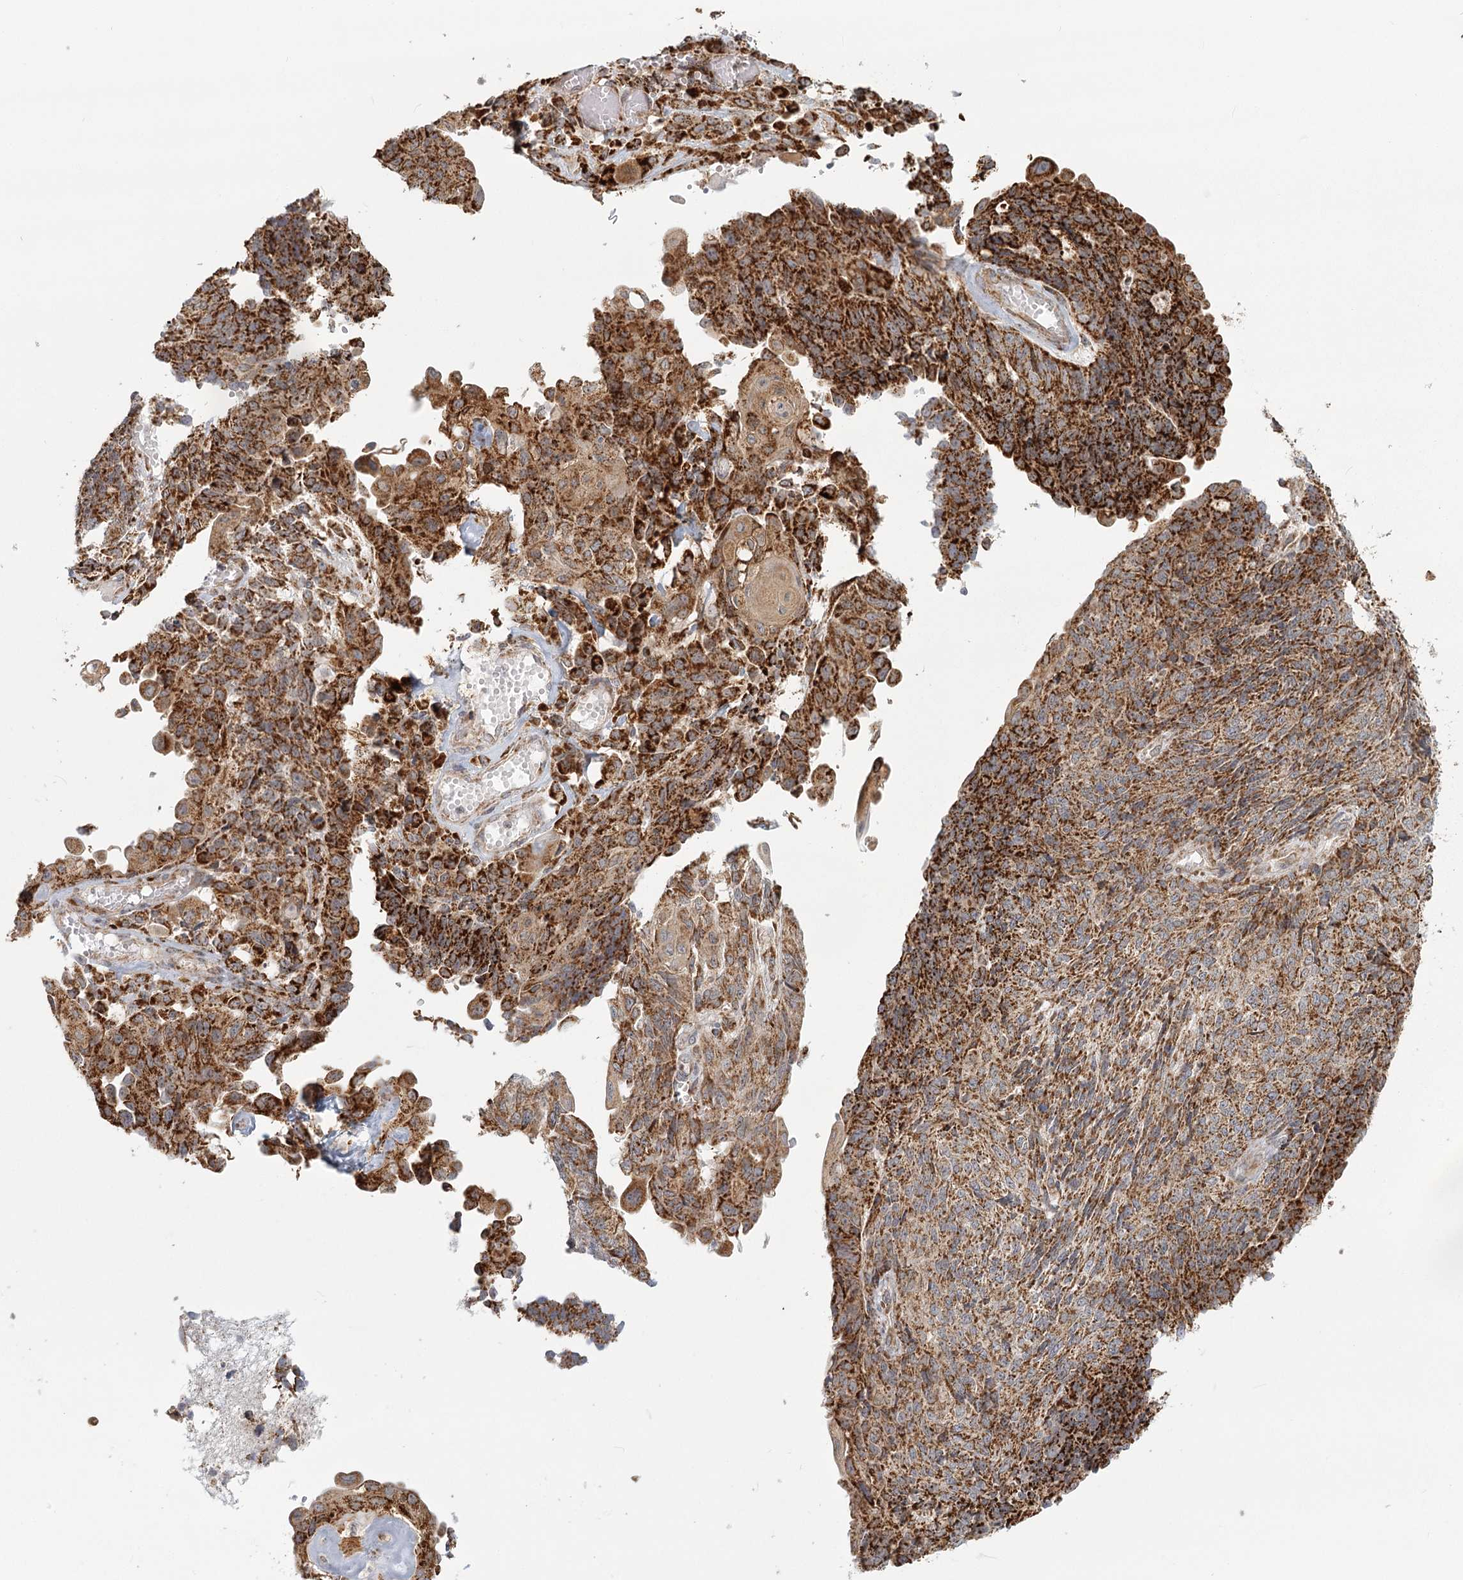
{"staining": {"intensity": "strong", "quantity": ">75%", "location": "cytoplasmic/membranous"}, "tissue": "endometrial cancer", "cell_type": "Tumor cells", "image_type": "cancer", "snomed": [{"axis": "morphology", "description": "Adenocarcinoma, NOS"}, {"axis": "topography", "description": "Endometrium"}], "caption": "Immunohistochemical staining of endometrial adenocarcinoma shows high levels of strong cytoplasmic/membranous staining in about >75% of tumor cells.", "gene": "LACTB", "patient": {"sex": "female", "age": 32}}